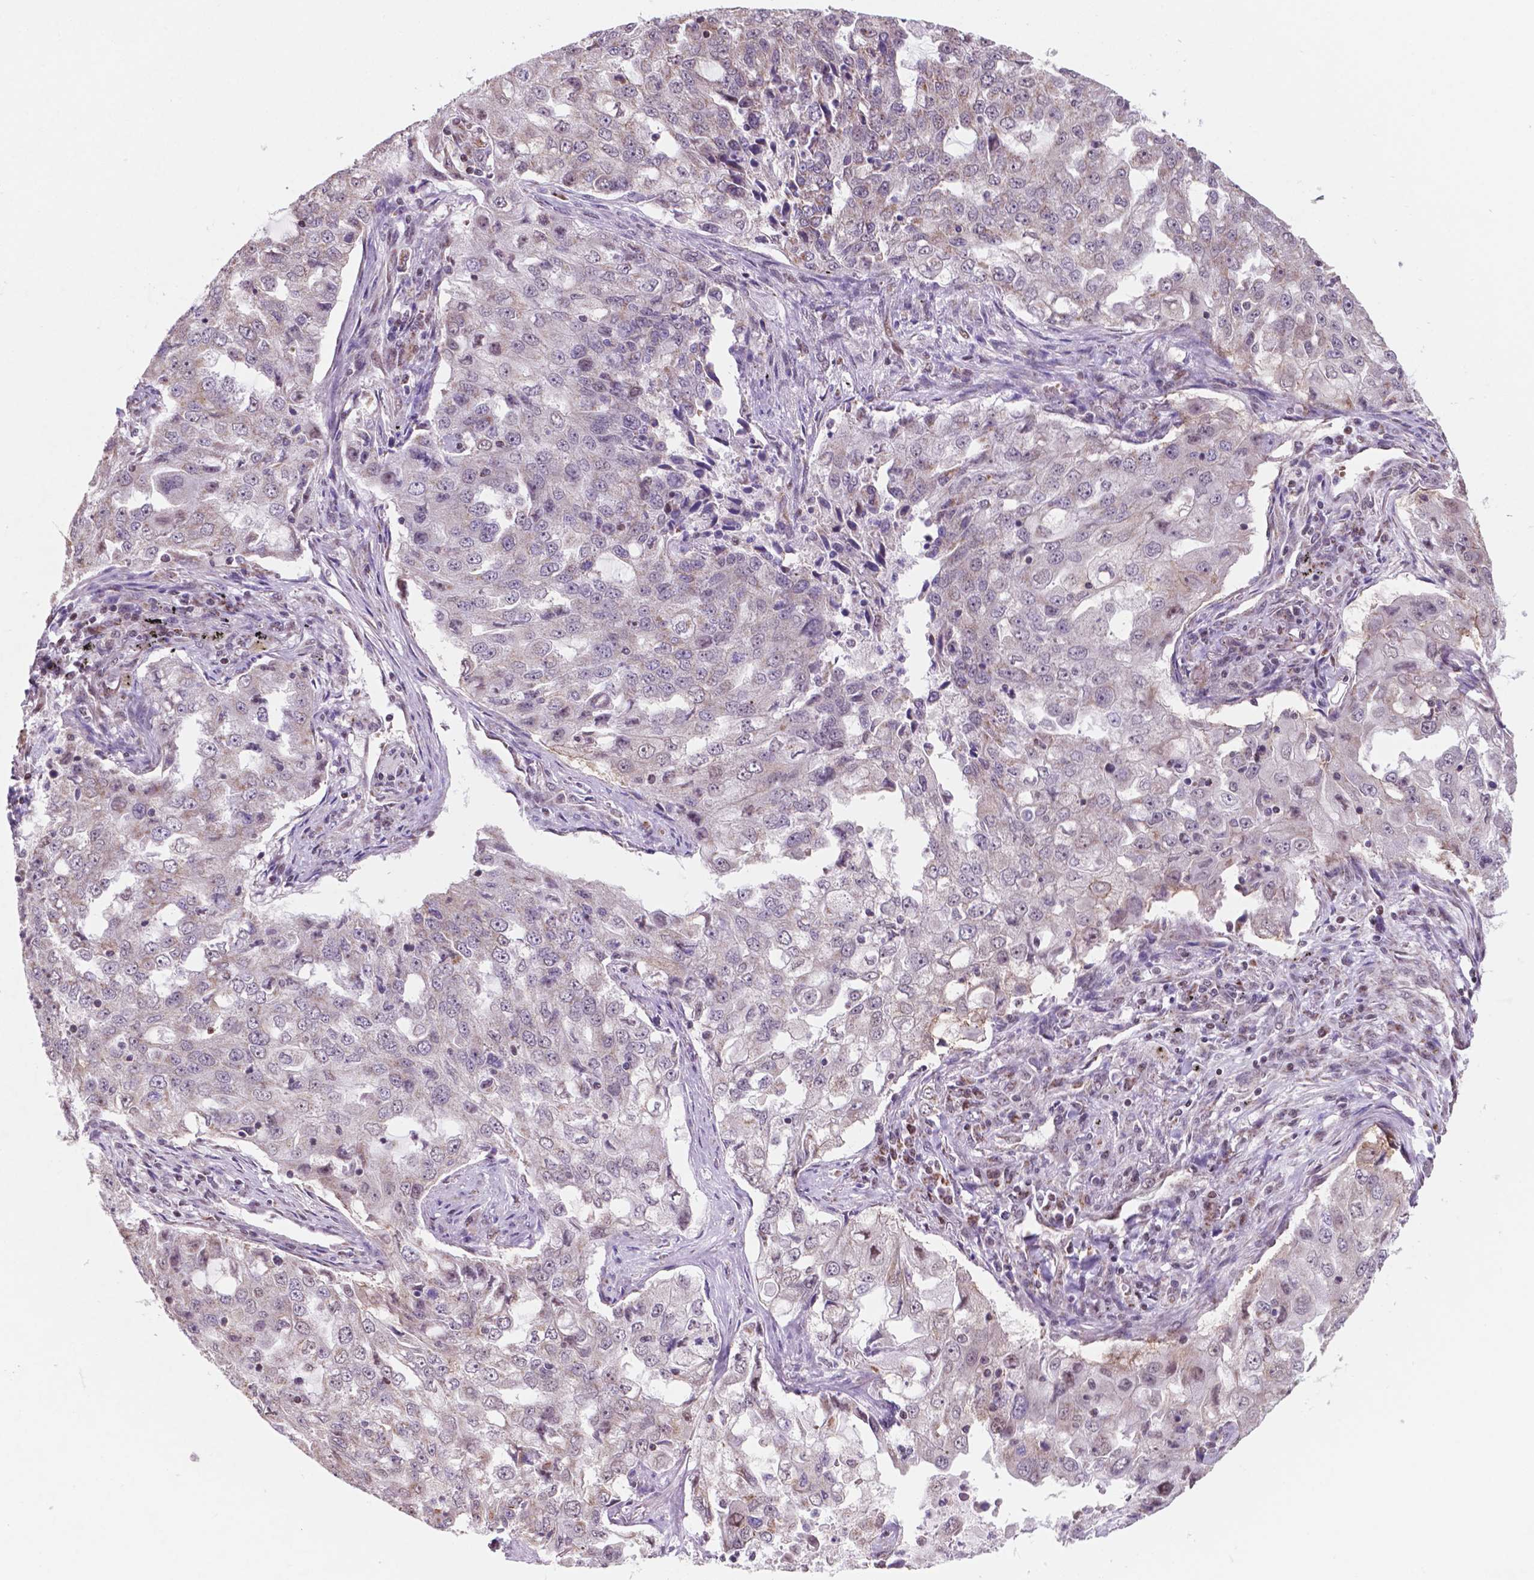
{"staining": {"intensity": "weak", "quantity": "<25%", "location": "cytoplasmic/membranous"}, "tissue": "lung cancer", "cell_type": "Tumor cells", "image_type": "cancer", "snomed": [{"axis": "morphology", "description": "Adenocarcinoma, NOS"}, {"axis": "topography", "description": "Lung"}], "caption": "Immunohistochemistry (IHC) photomicrograph of neoplastic tissue: lung adenocarcinoma stained with DAB demonstrates no significant protein staining in tumor cells.", "gene": "NDUFA10", "patient": {"sex": "female", "age": 61}}